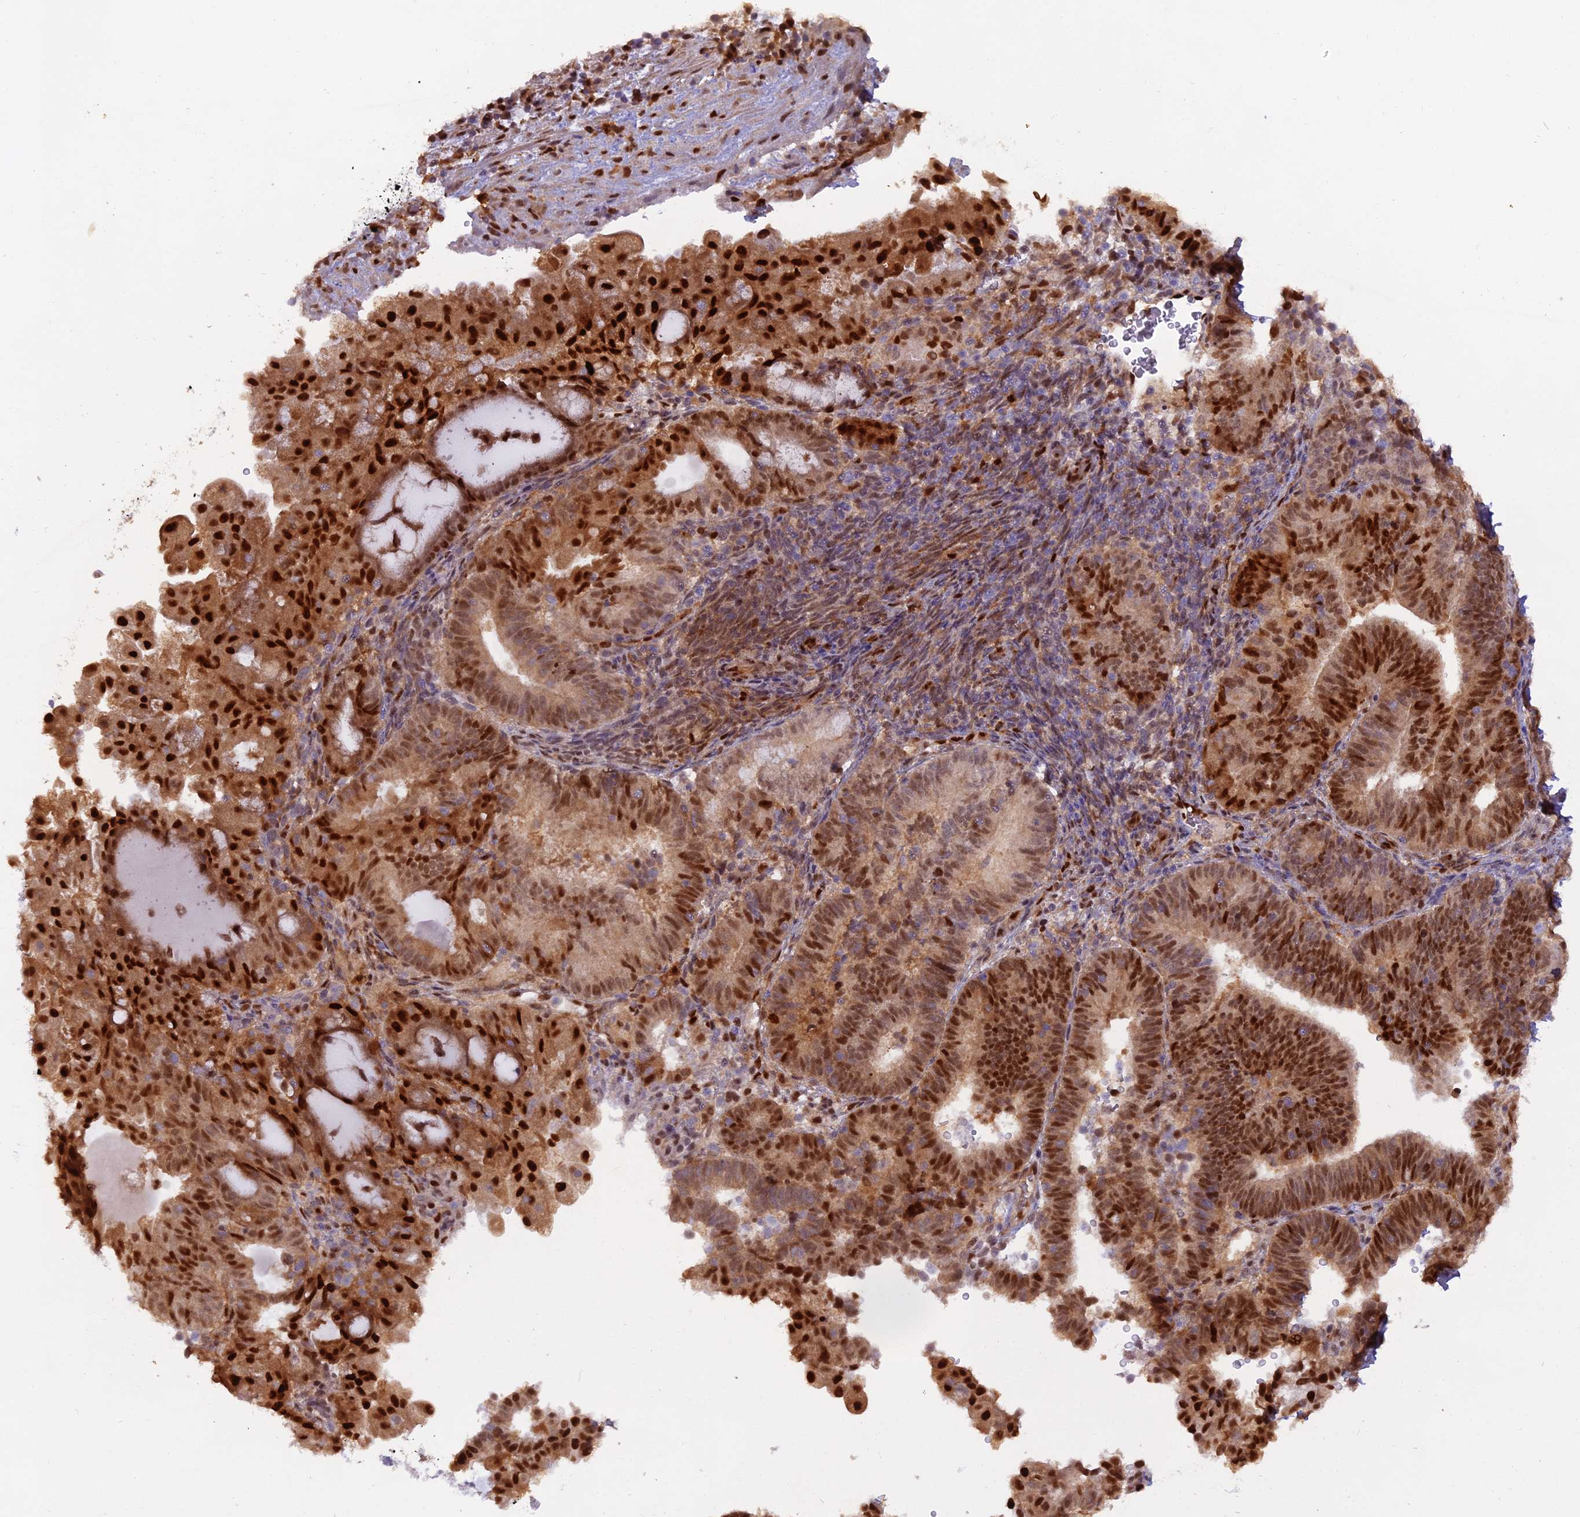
{"staining": {"intensity": "strong", "quantity": ">75%", "location": "cytoplasmic/membranous,nuclear"}, "tissue": "endometrial cancer", "cell_type": "Tumor cells", "image_type": "cancer", "snomed": [{"axis": "morphology", "description": "Adenocarcinoma, NOS"}, {"axis": "topography", "description": "Endometrium"}], "caption": "This photomicrograph exhibits endometrial cancer stained with IHC to label a protein in brown. The cytoplasmic/membranous and nuclear of tumor cells show strong positivity for the protein. Nuclei are counter-stained blue.", "gene": "NPEPL1", "patient": {"sex": "female", "age": 70}}